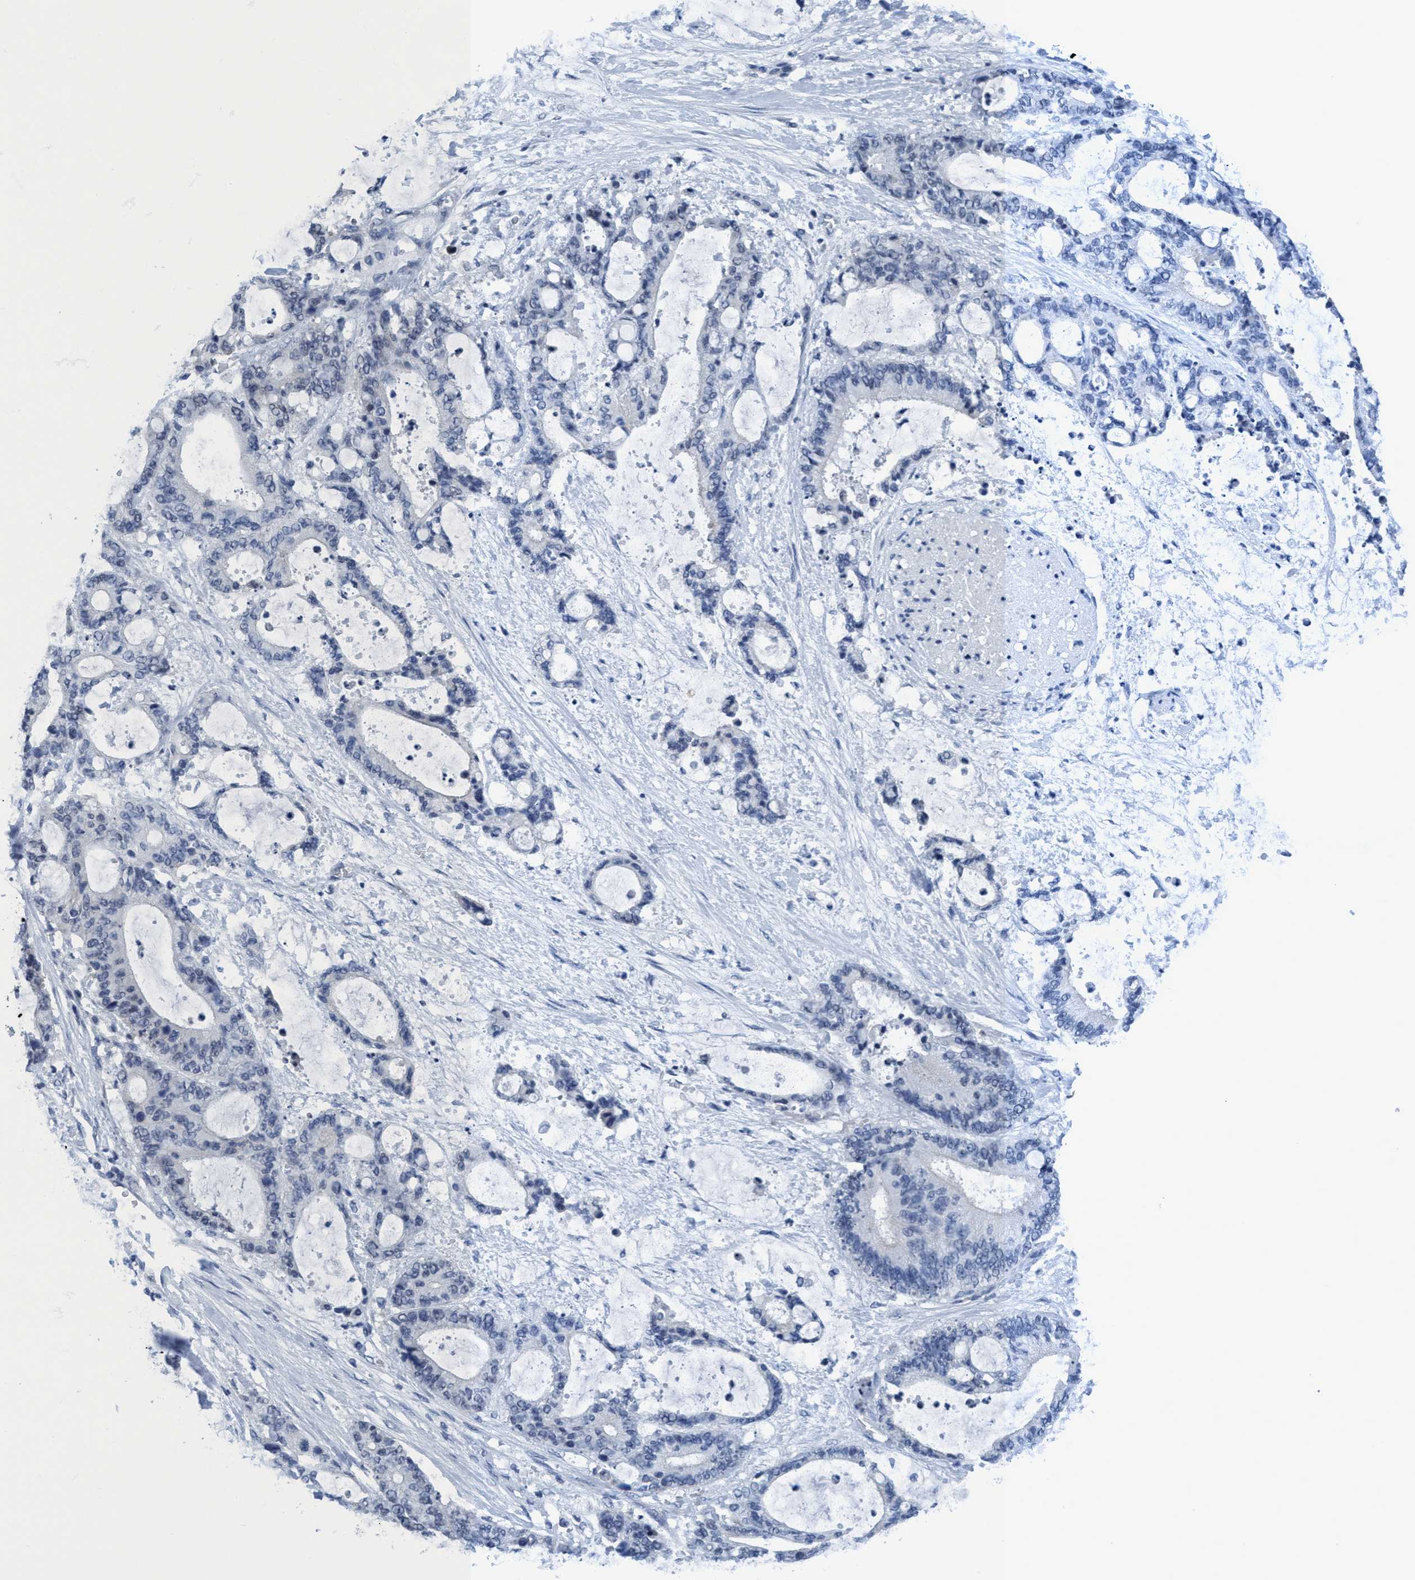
{"staining": {"intensity": "negative", "quantity": "none", "location": "none"}, "tissue": "liver cancer", "cell_type": "Tumor cells", "image_type": "cancer", "snomed": [{"axis": "morphology", "description": "Normal tissue, NOS"}, {"axis": "morphology", "description": "Cholangiocarcinoma"}, {"axis": "topography", "description": "Liver"}, {"axis": "topography", "description": "Peripheral nerve tissue"}], "caption": "Immunohistochemistry photomicrograph of liver cancer stained for a protein (brown), which exhibits no expression in tumor cells. (Stains: DAB immunohistochemistry (IHC) with hematoxylin counter stain, Microscopy: brightfield microscopy at high magnification).", "gene": "DNAI1", "patient": {"sex": "female", "age": 73}}